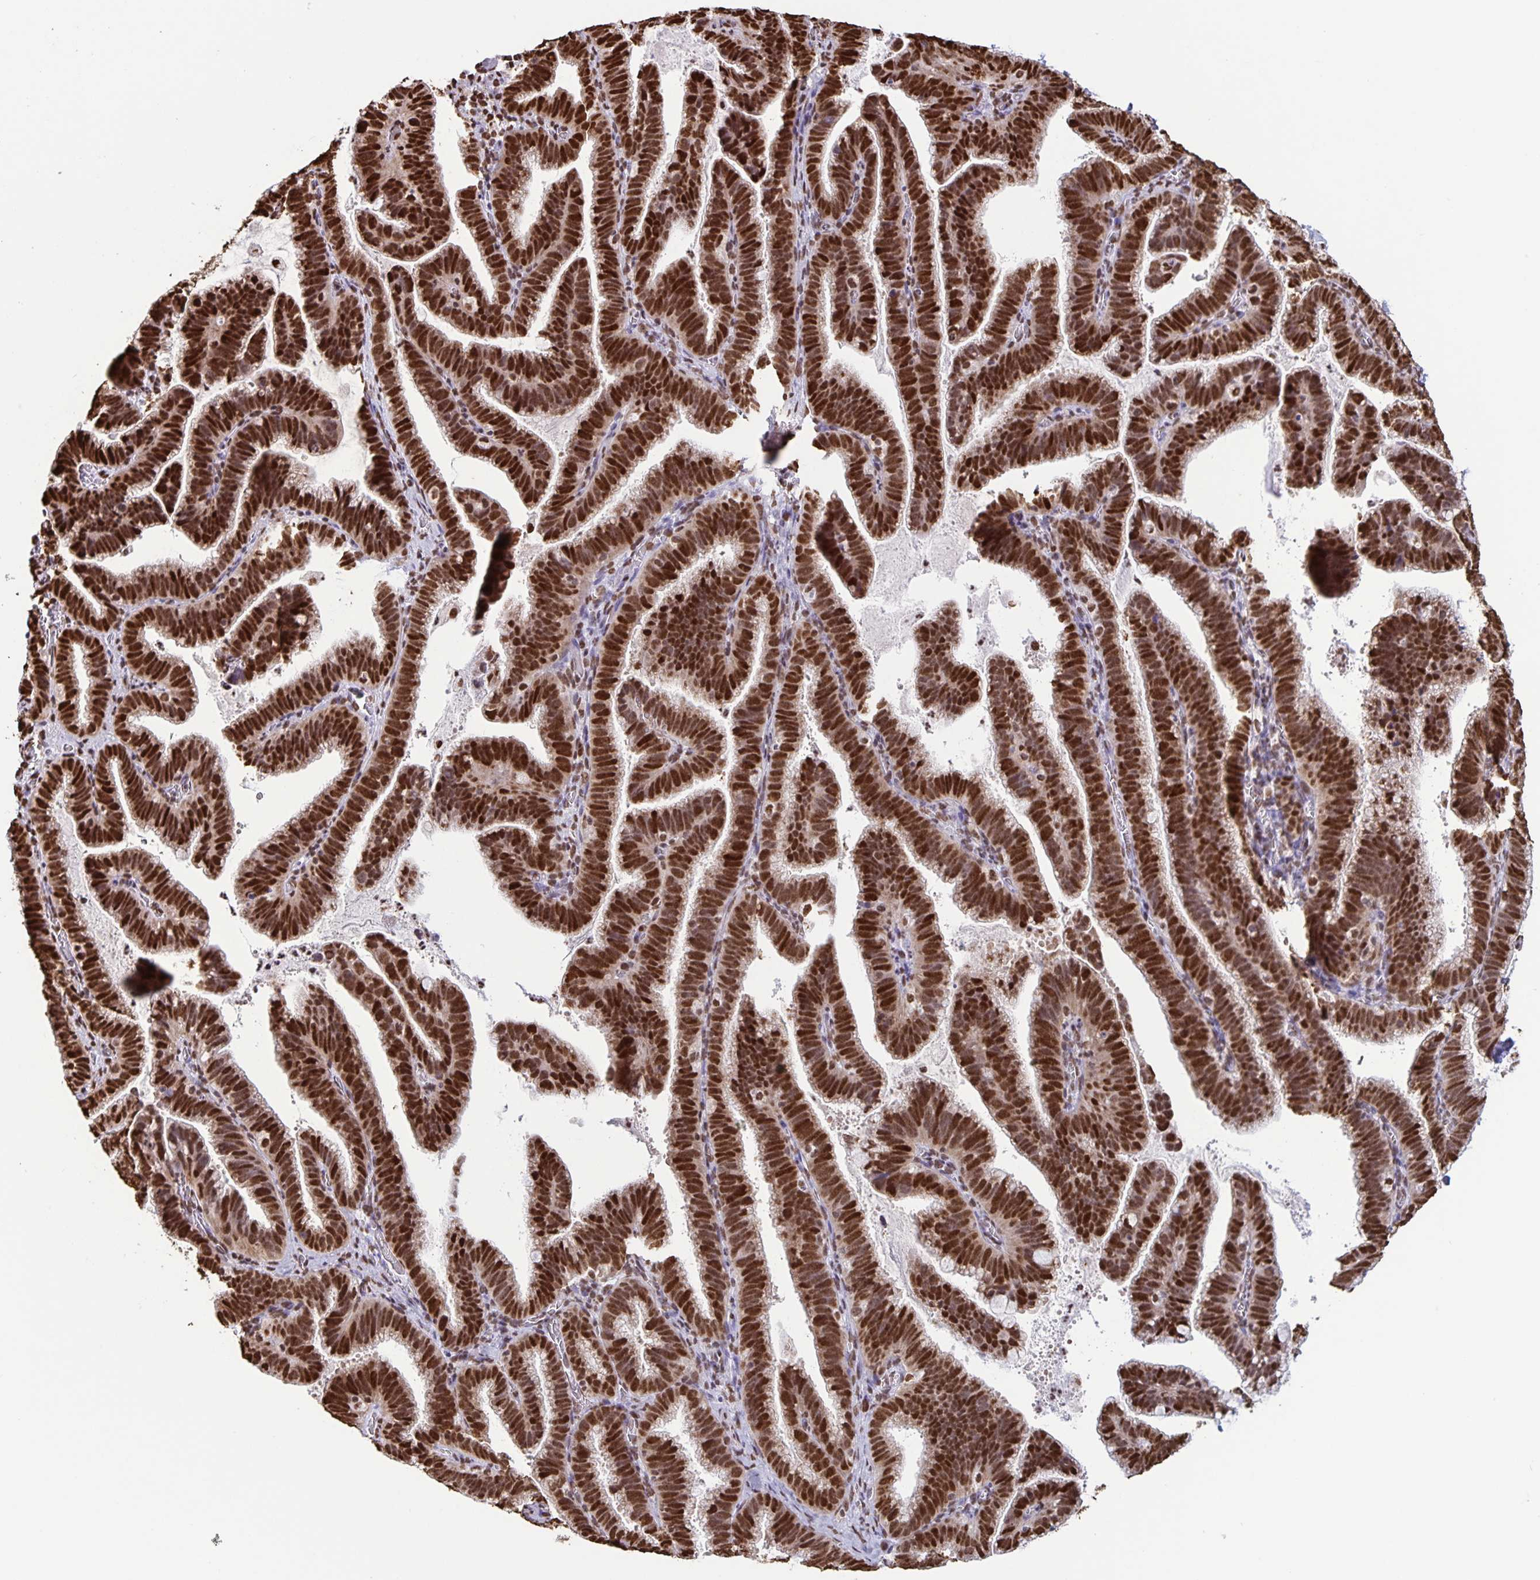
{"staining": {"intensity": "strong", "quantity": ">75%", "location": "nuclear"}, "tissue": "cervical cancer", "cell_type": "Tumor cells", "image_type": "cancer", "snomed": [{"axis": "morphology", "description": "Adenocarcinoma, NOS"}, {"axis": "topography", "description": "Cervix"}], "caption": "DAB (3,3'-diaminobenzidine) immunohistochemical staining of human cervical cancer shows strong nuclear protein expression in approximately >75% of tumor cells.", "gene": "DUT", "patient": {"sex": "female", "age": 61}}